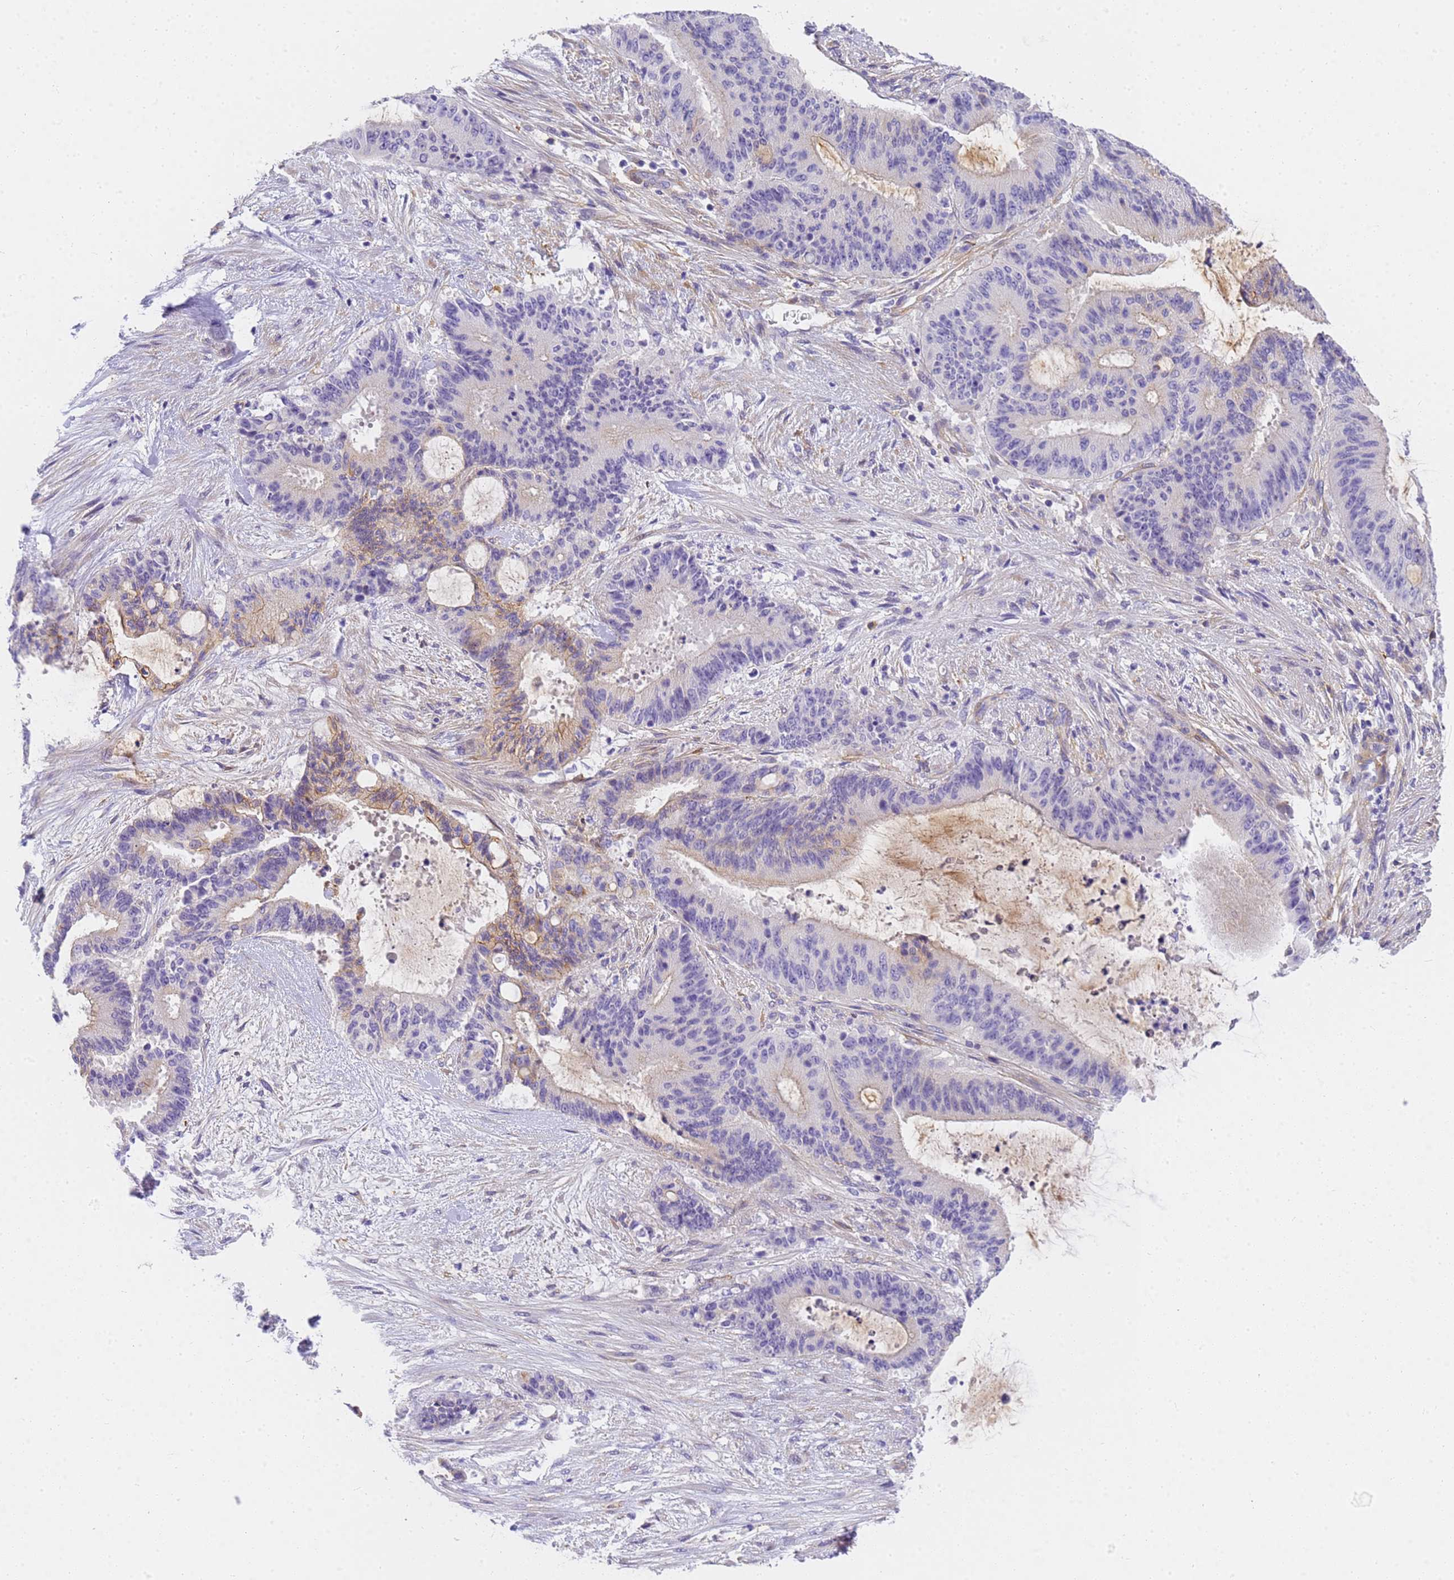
{"staining": {"intensity": "moderate", "quantity": "<25%", "location": "cytoplasmic/membranous"}, "tissue": "liver cancer", "cell_type": "Tumor cells", "image_type": "cancer", "snomed": [{"axis": "morphology", "description": "Normal tissue, NOS"}, {"axis": "morphology", "description": "Cholangiocarcinoma"}, {"axis": "topography", "description": "Liver"}, {"axis": "topography", "description": "Peripheral nerve tissue"}], "caption": "Human cholangiocarcinoma (liver) stained with a brown dye displays moderate cytoplasmic/membranous positive positivity in approximately <25% of tumor cells.", "gene": "MVB12A", "patient": {"sex": "female", "age": 73}}